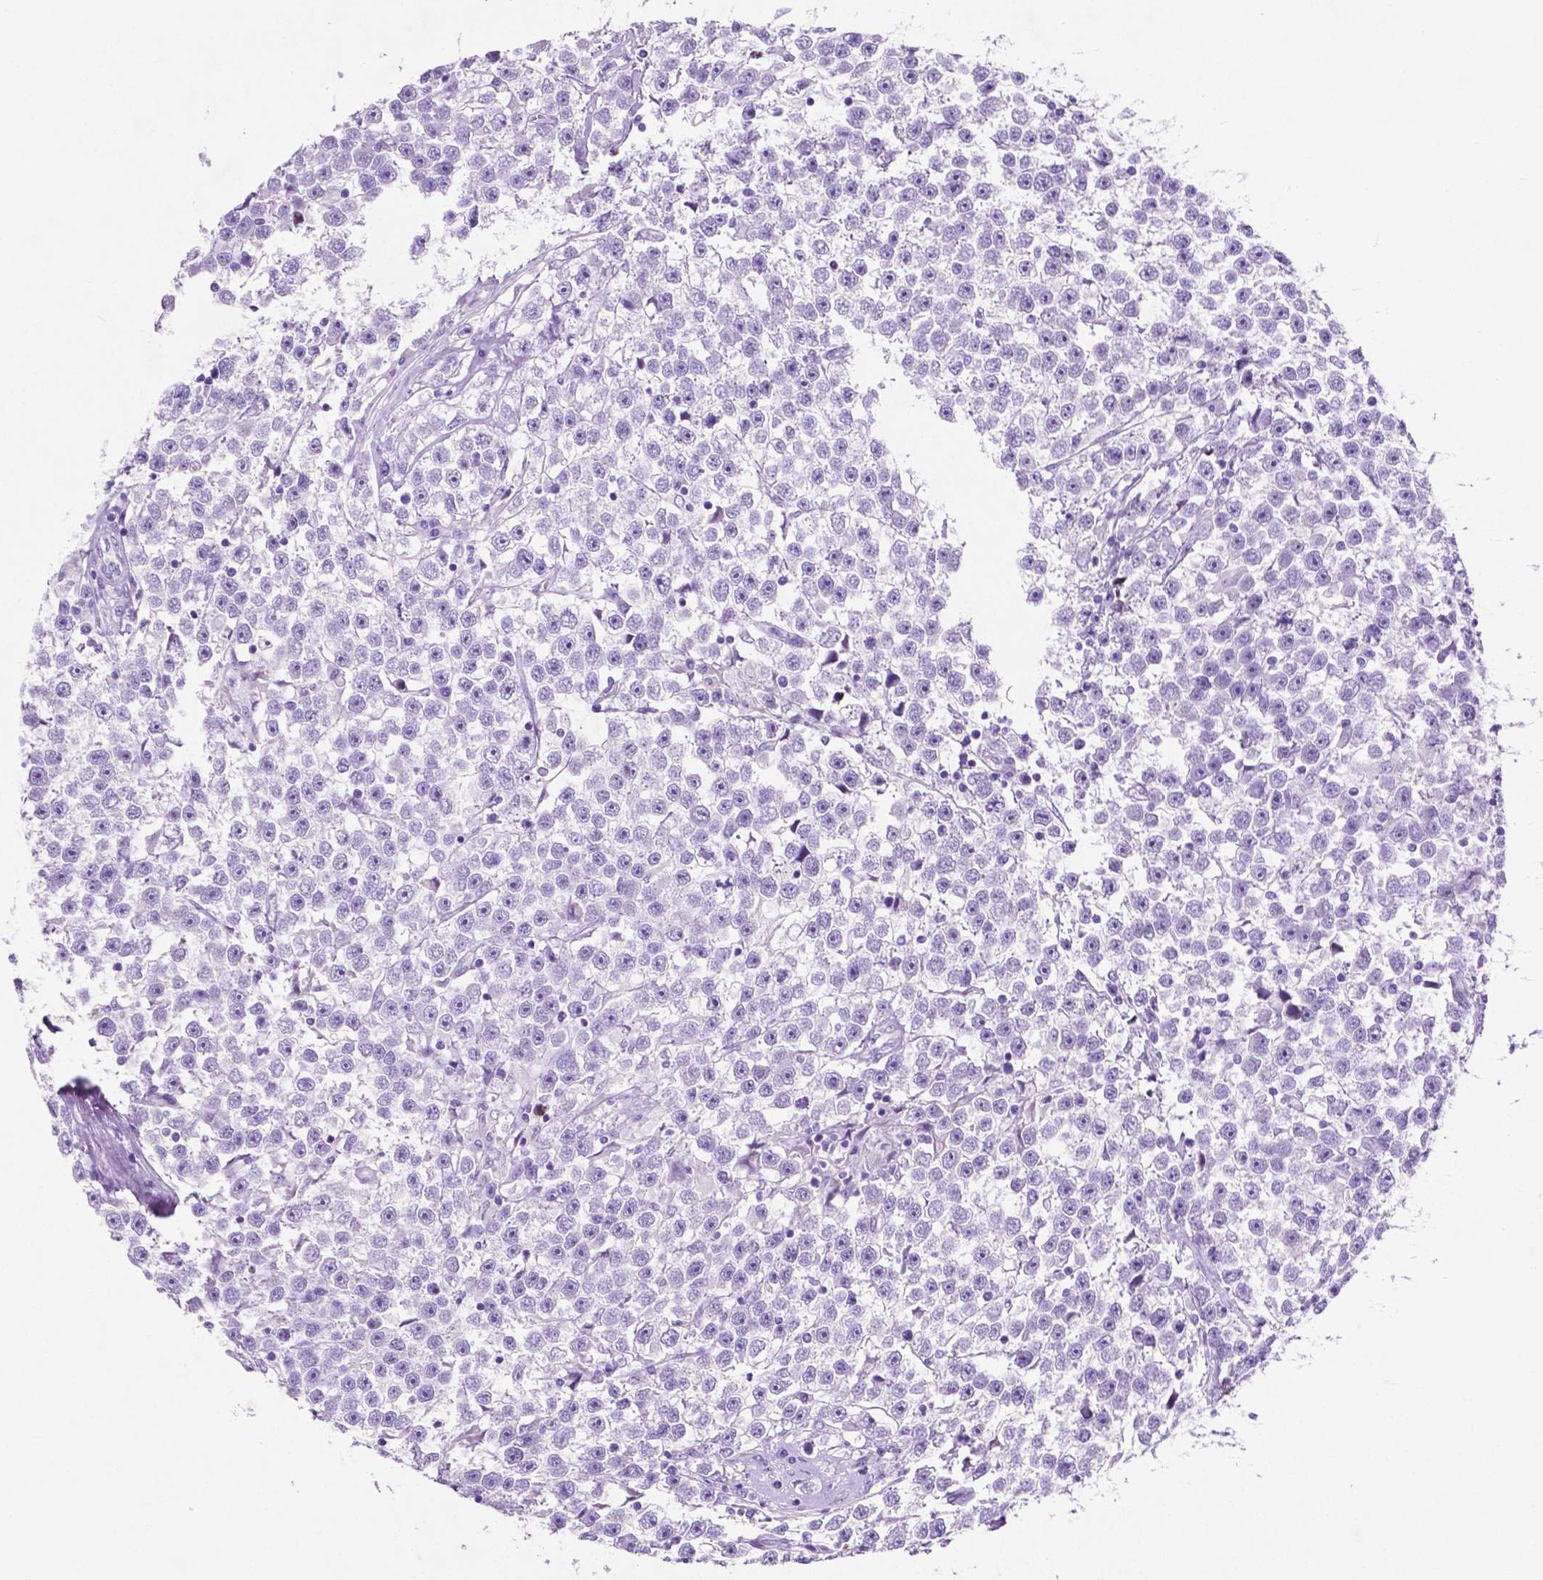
{"staining": {"intensity": "negative", "quantity": "none", "location": "none"}, "tissue": "testis cancer", "cell_type": "Tumor cells", "image_type": "cancer", "snomed": [{"axis": "morphology", "description": "Seminoma, NOS"}, {"axis": "topography", "description": "Testis"}], "caption": "Micrograph shows no significant protein expression in tumor cells of testis cancer.", "gene": "ASPG", "patient": {"sex": "male", "age": 31}}